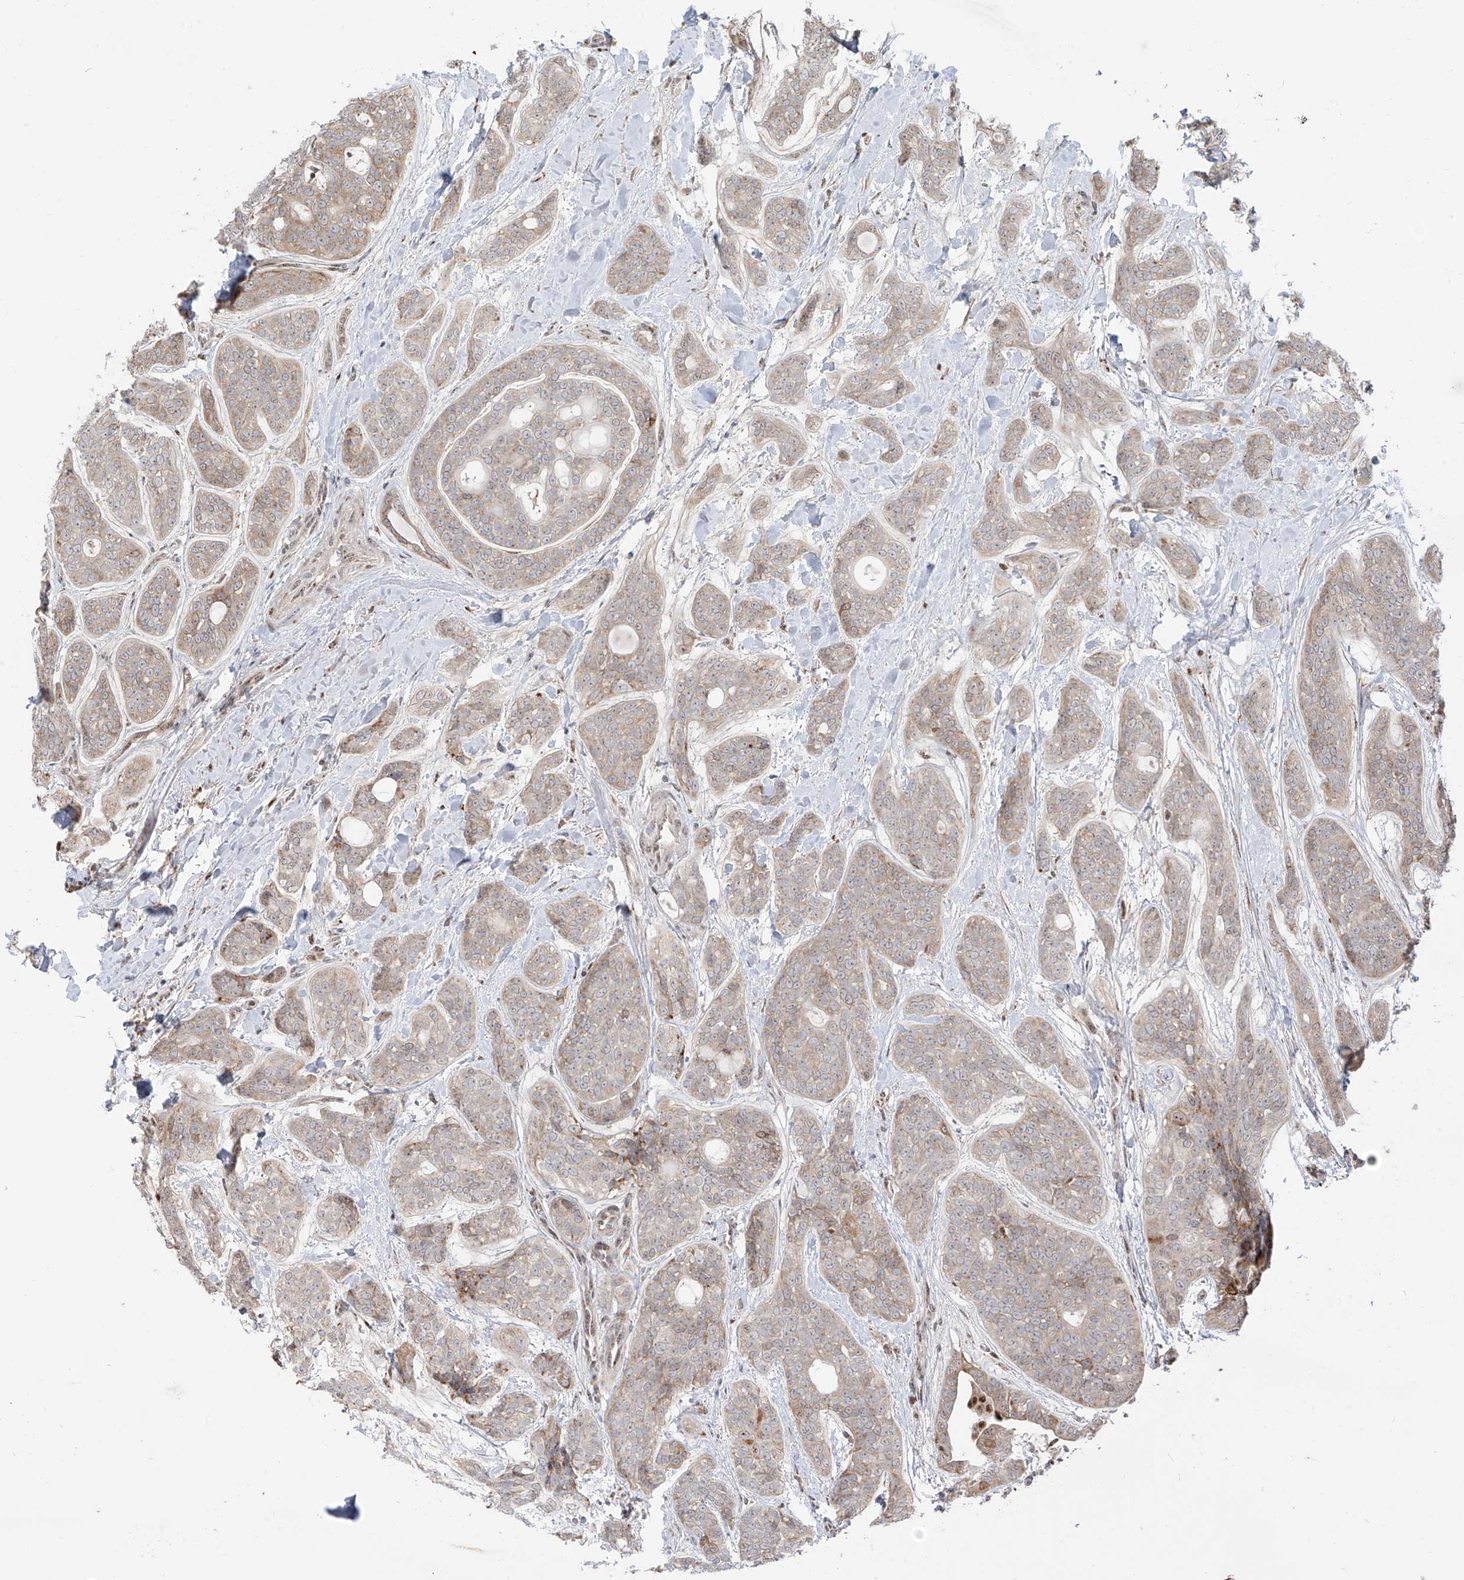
{"staining": {"intensity": "weak", "quantity": "25%-75%", "location": "cytoplasmic/membranous"}, "tissue": "head and neck cancer", "cell_type": "Tumor cells", "image_type": "cancer", "snomed": [{"axis": "morphology", "description": "Adenocarcinoma, NOS"}, {"axis": "topography", "description": "Head-Neck"}], "caption": "An image of human head and neck cancer stained for a protein demonstrates weak cytoplasmic/membranous brown staining in tumor cells.", "gene": "ZBTB8A", "patient": {"sex": "male", "age": 66}}